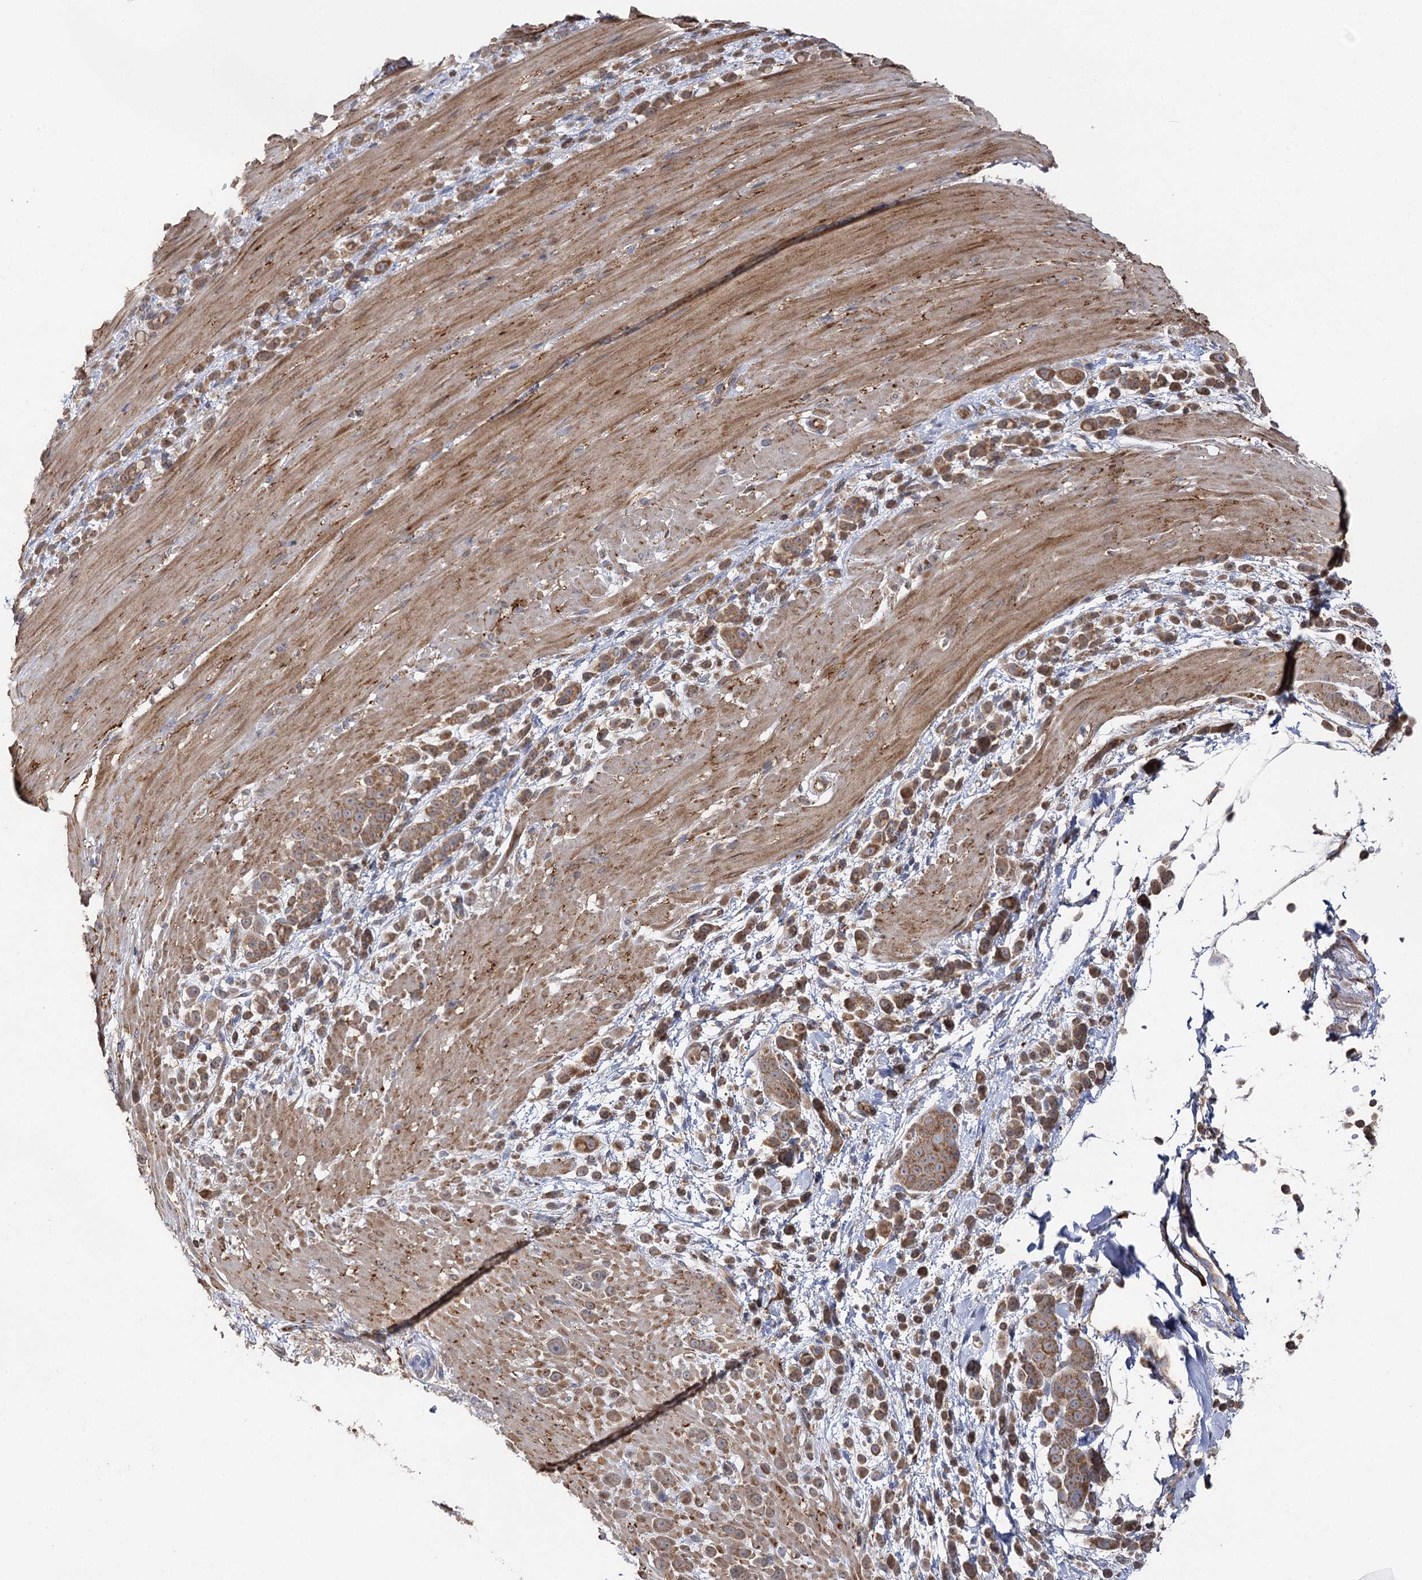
{"staining": {"intensity": "moderate", "quantity": ">75%", "location": "cytoplasmic/membranous"}, "tissue": "pancreatic cancer", "cell_type": "Tumor cells", "image_type": "cancer", "snomed": [{"axis": "morphology", "description": "Normal tissue, NOS"}, {"axis": "morphology", "description": "Adenocarcinoma, NOS"}, {"axis": "topography", "description": "Pancreas"}], "caption": "Brown immunohistochemical staining in human adenocarcinoma (pancreatic) displays moderate cytoplasmic/membranous positivity in about >75% of tumor cells.", "gene": "SEC24B", "patient": {"sex": "female", "age": 64}}